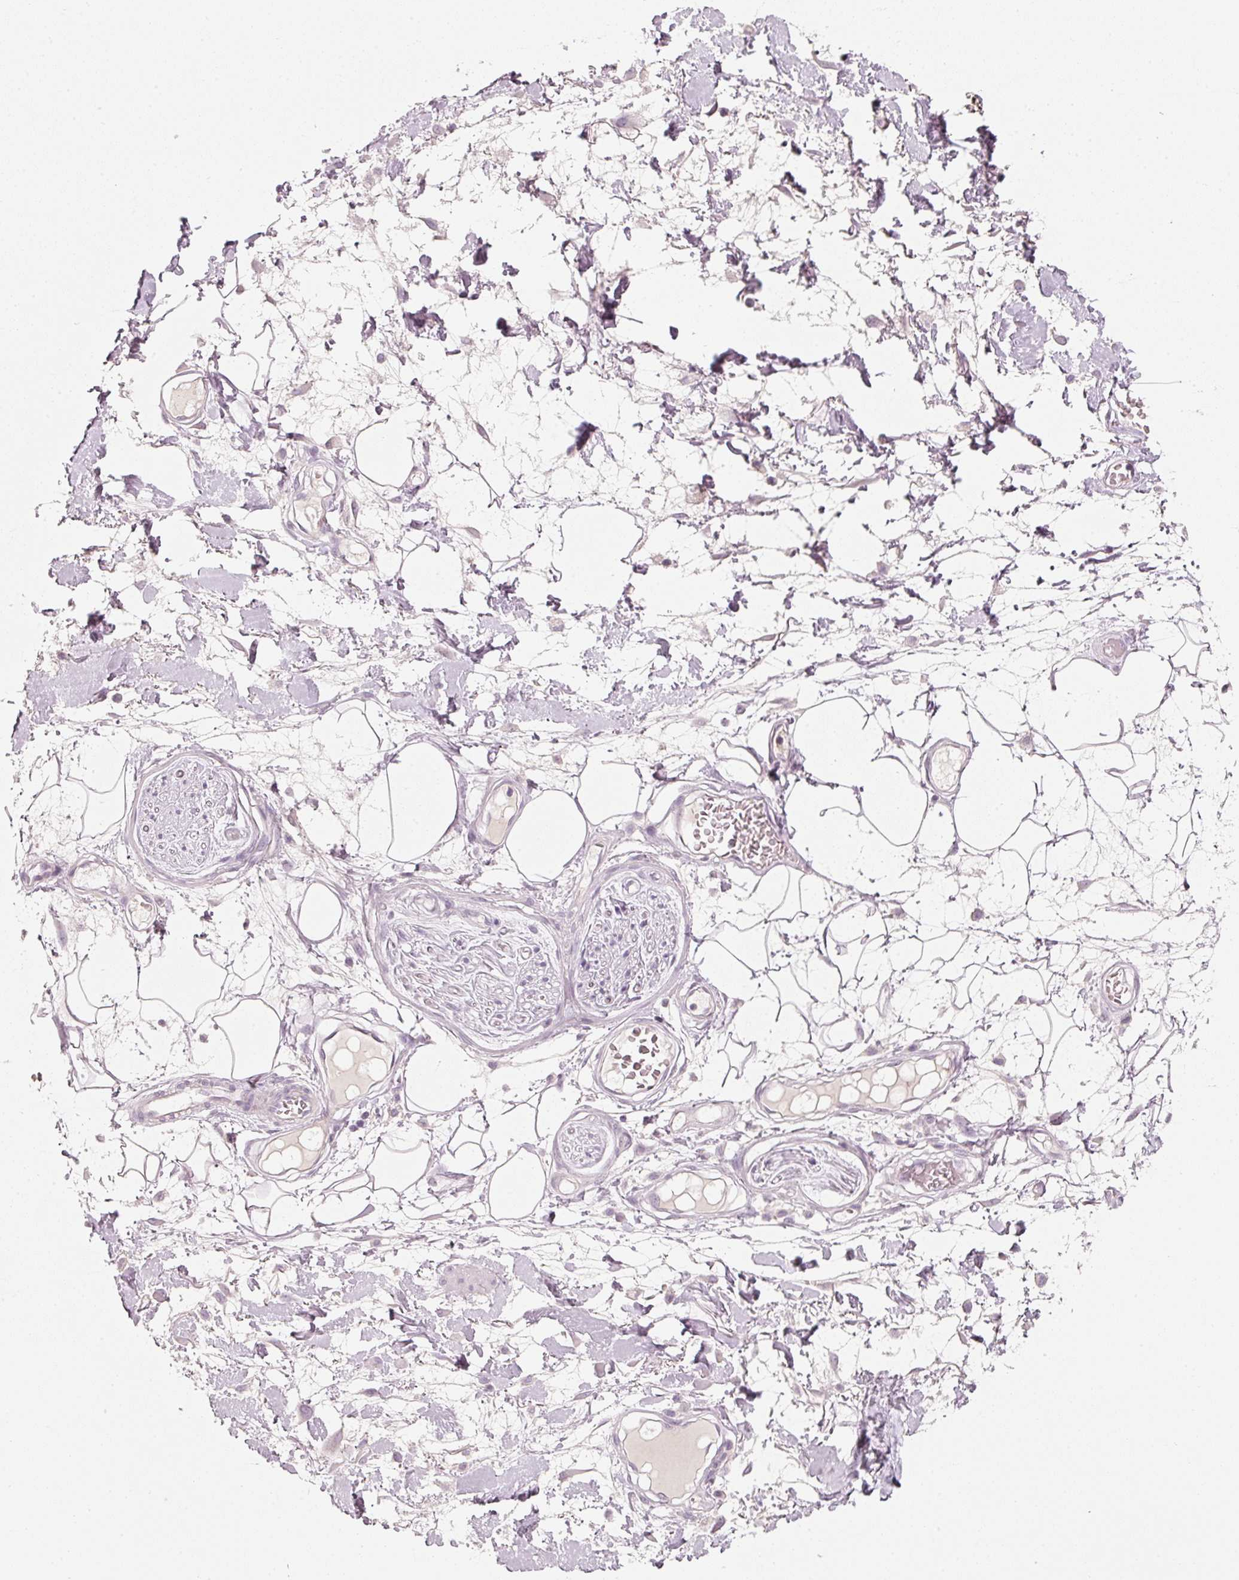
{"staining": {"intensity": "negative", "quantity": "none", "location": "none"}, "tissue": "adipose tissue", "cell_type": "Adipocytes", "image_type": "normal", "snomed": [{"axis": "morphology", "description": "Normal tissue, NOS"}, {"axis": "topography", "description": "Vulva"}, {"axis": "topography", "description": "Peripheral nerve tissue"}], "caption": "IHC histopathology image of benign adipose tissue: adipose tissue stained with DAB (3,3'-diaminobenzidine) reveals no significant protein positivity in adipocytes.", "gene": "STEAP1", "patient": {"sex": "female", "age": 68}}